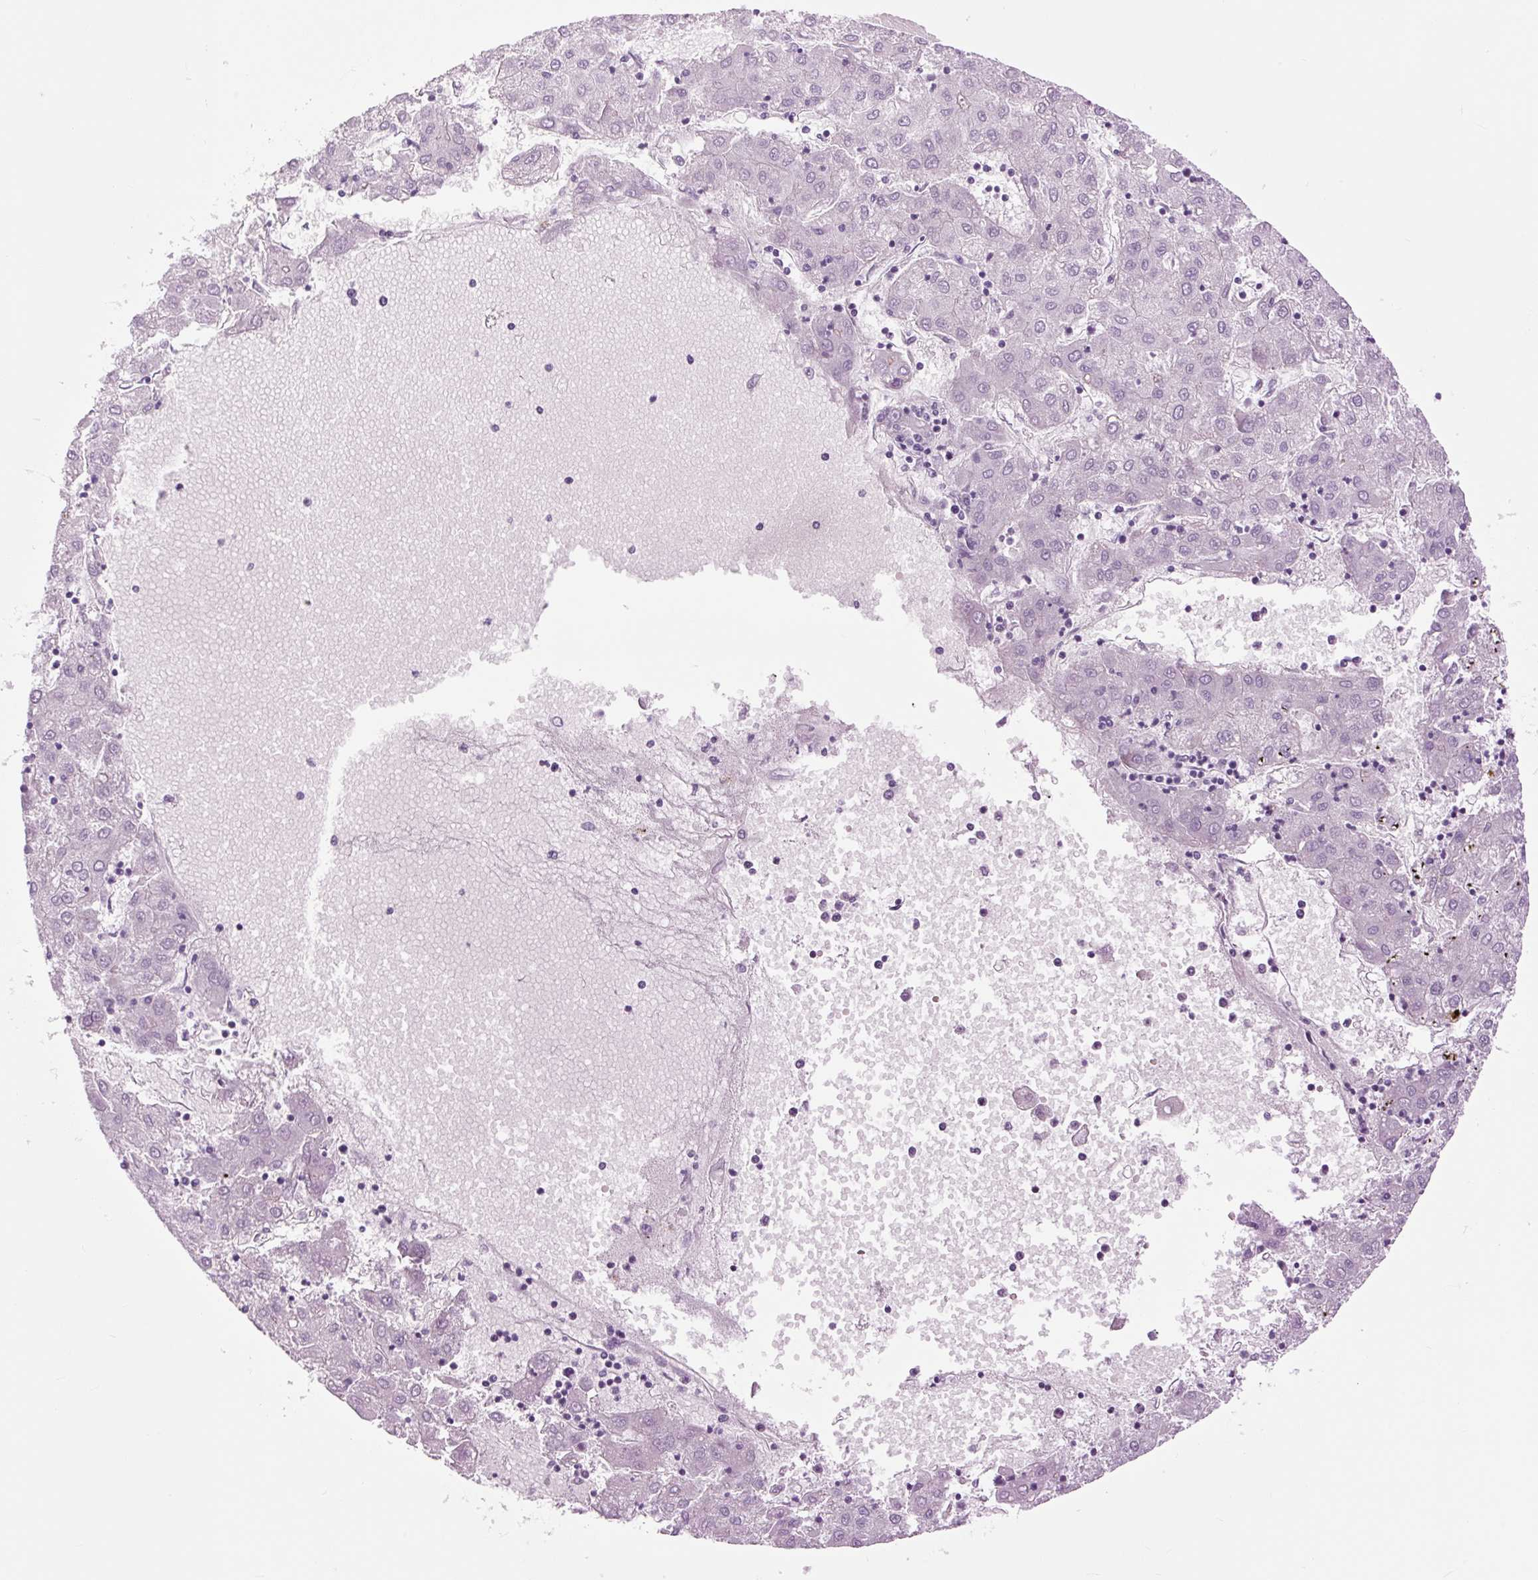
{"staining": {"intensity": "negative", "quantity": "none", "location": "none"}, "tissue": "liver cancer", "cell_type": "Tumor cells", "image_type": "cancer", "snomed": [{"axis": "morphology", "description": "Carcinoma, Hepatocellular, NOS"}, {"axis": "topography", "description": "Liver"}], "caption": "High power microscopy histopathology image of an IHC histopathology image of hepatocellular carcinoma (liver), revealing no significant positivity in tumor cells.", "gene": "TFF2", "patient": {"sex": "male", "age": 72}}